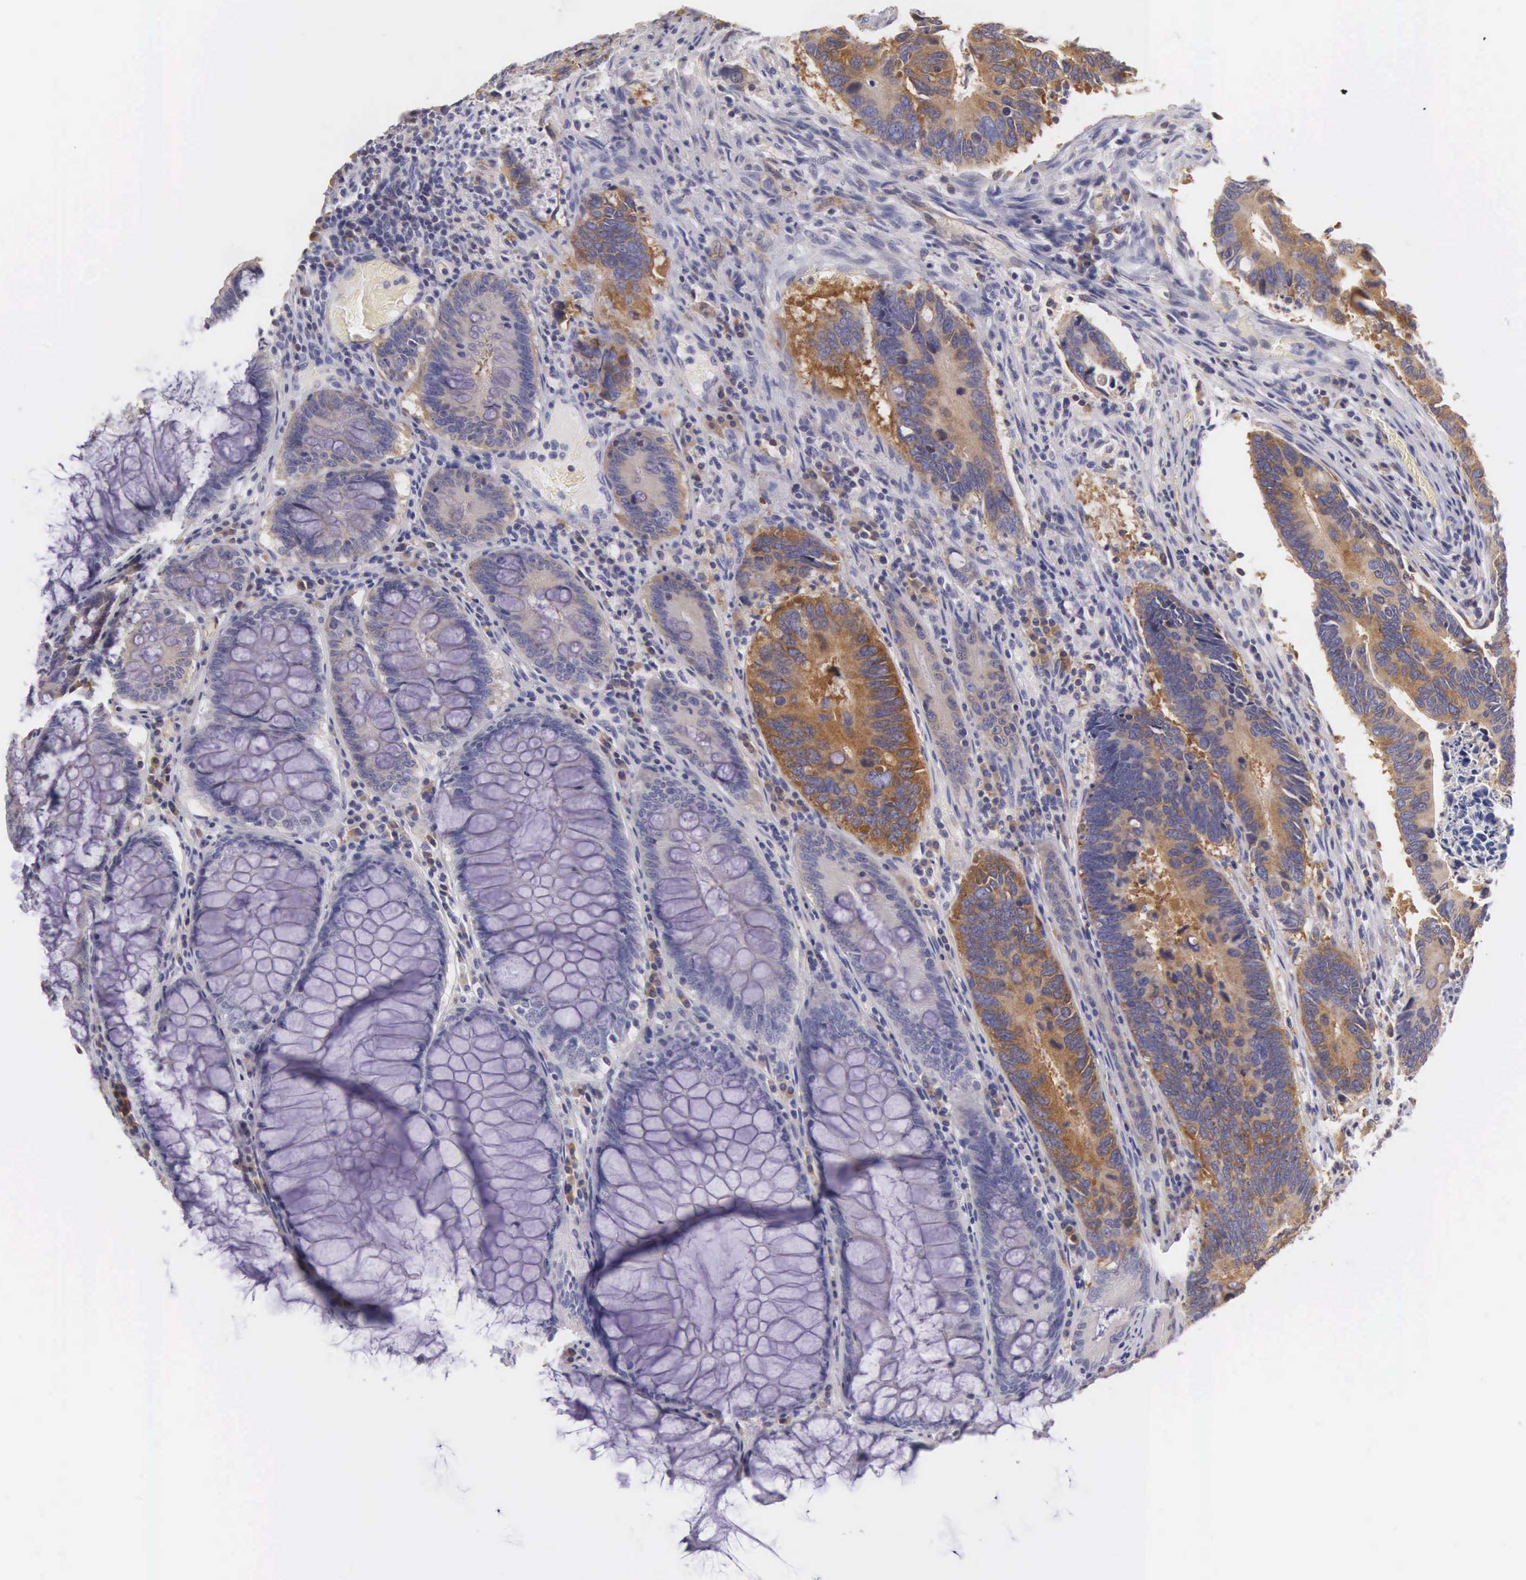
{"staining": {"intensity": "moderate", "quantity": ">75%", "location": "cytoplasmic/membranous"}, "tissue": "colorectal cancer", "cell_type": "Tumor cells", "image_type": "cancer", "snomed": [{"axis": "morphology", "description": "Adenocarcinoma, NOS"}, {"axis": "topography", "description": "Colon"}], "caption": "Immunohistochemical staining of colorectal cancer (adenocarcinoma) reveals medium levels of moderate cytoplasmic/membranous staining in about >75% of tumor cells. The protein is stained brown, and the nuclei are stained in blue (DAB (3,3'-diaminobenzidine) IHC with brightfield microscopy, high magnification).", "gene": "OSBPL3", "patient": {"sex": "male", "age": 49}}